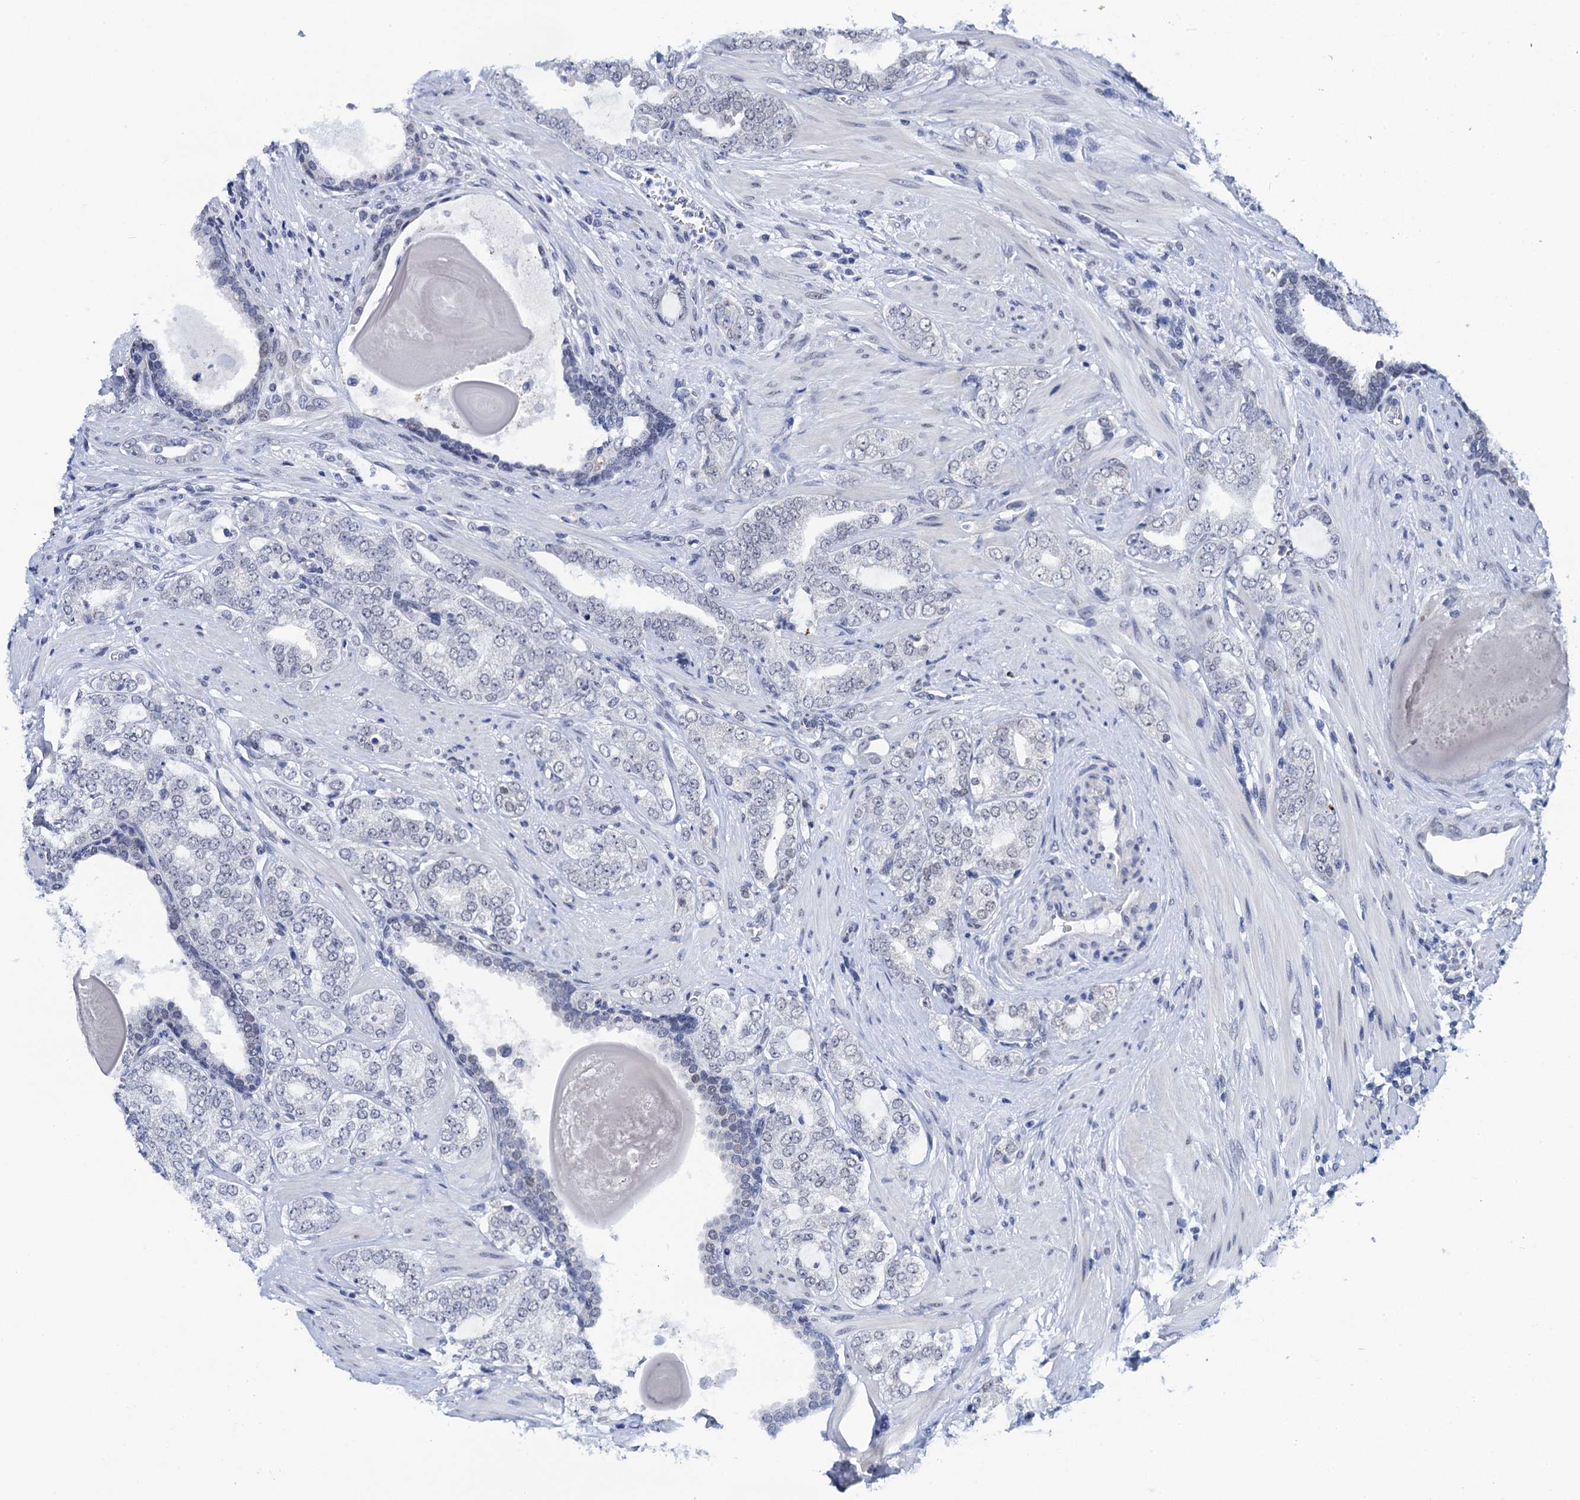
{"staining": {"intensity": "negative", "quantity": "none", "location": "none"}, "tissue": "prostate cancer", "cell_type": "Tumor cells", "image_type": "cancer", "snomed": [{"axis": "morphology", "description": "Adenocarcinoma, High grade"}, {"axis": "topography", "description": "Prostate"}], "caption": "This is a histopathology image of immunohistochemistry staining of prostate high-grade adenocarcinoma, which shows no expression in tumor cells. The staining was performed using DAB (3,3'-diaminobenzidine) to visualize the protein expression in brown, while the nuclei were stained in blue with hematoxylin (Magnification: 20x).", "gene": "C16orf87", "patient": {"sex": "male", "age": 64}}